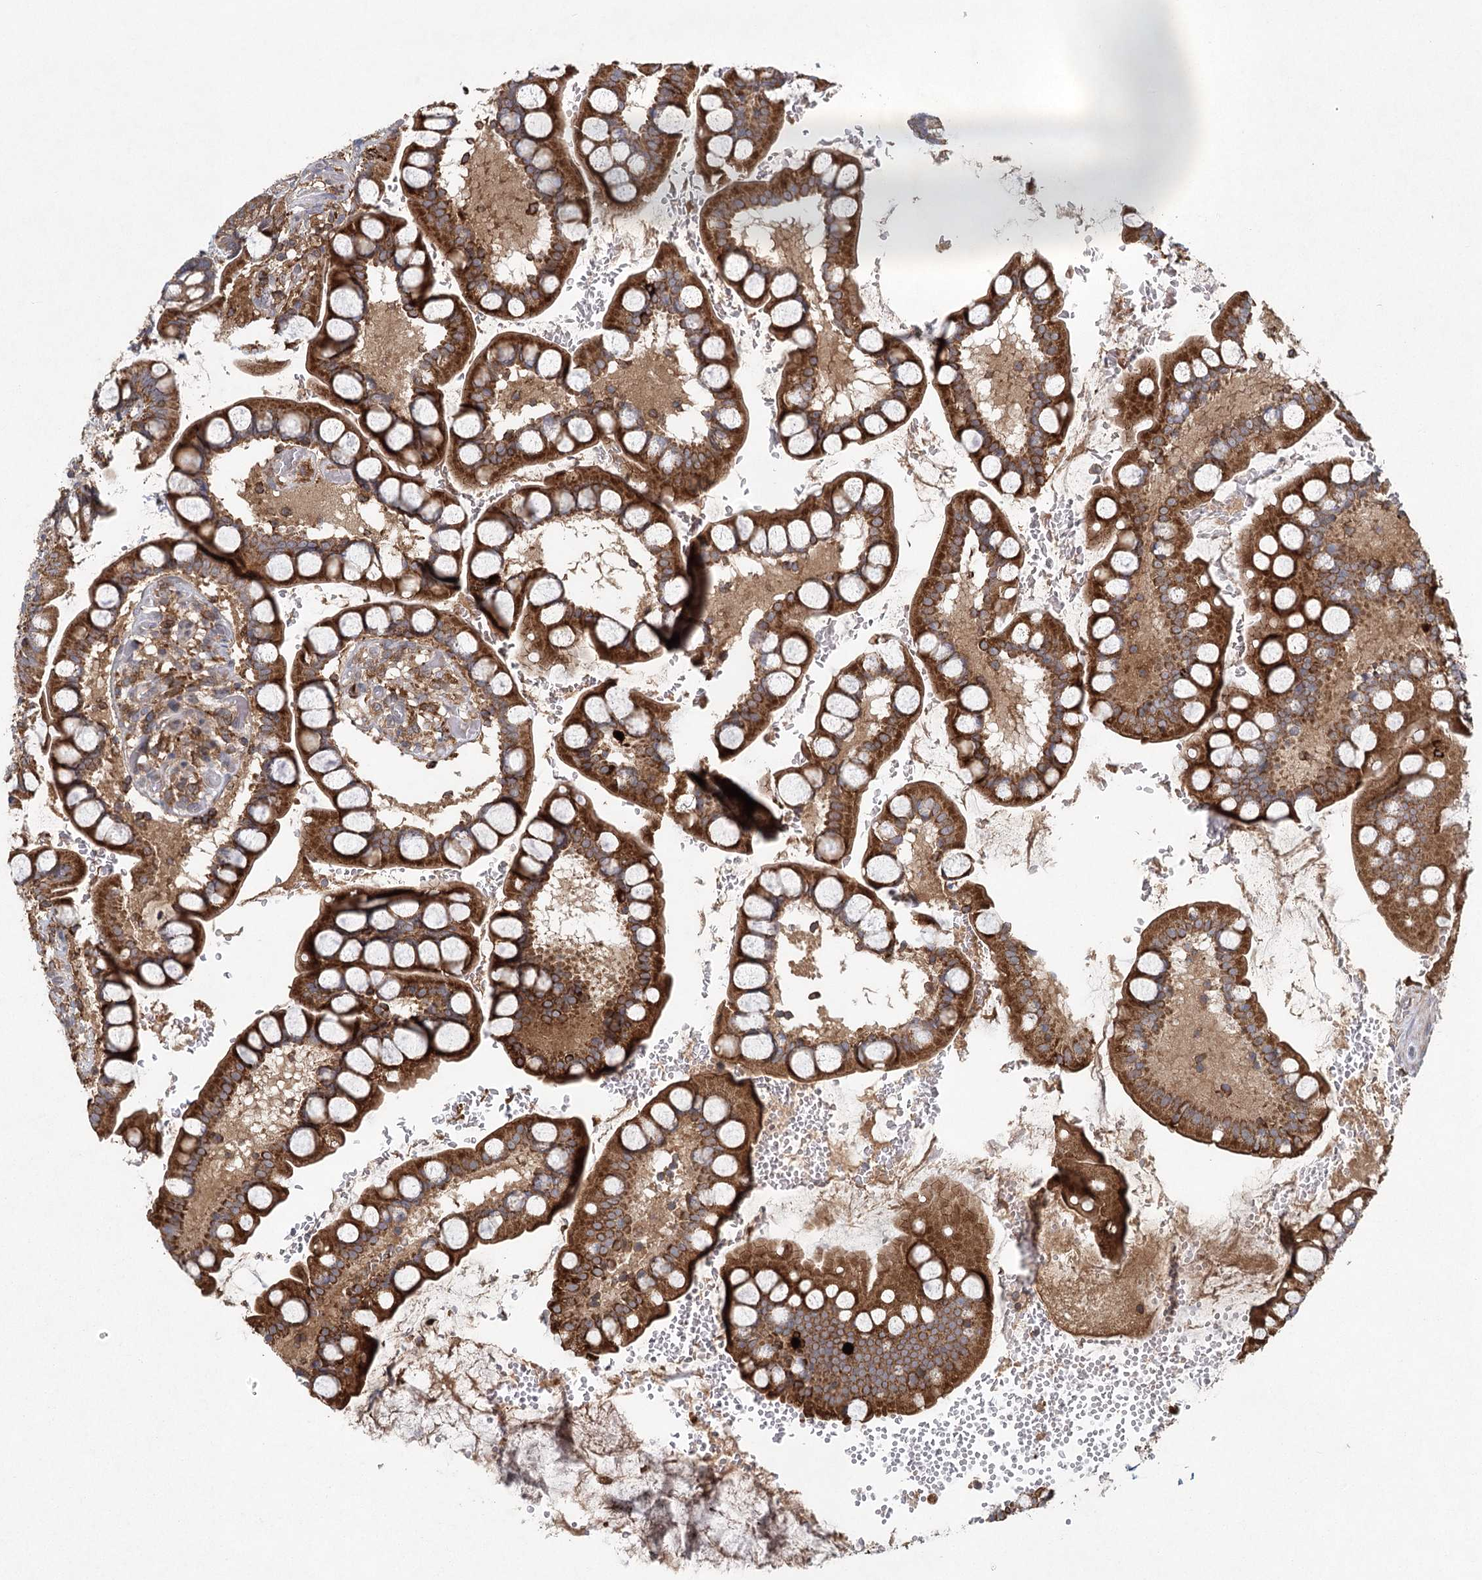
{"staining": {"intensity": "strong", "quantity": ">75%", "location": "cytoplasmic/membranous"}, "tissue": "small intestine", "cell_type": "Glandular cells", "image_type": "normal", "snomed": [{"axis": "morphology", "description": "Normal tissue, NOS"}, {"axis": "topography", "description": "Small intestine"}], "caption": "Immunohistochemical staining of benign human small intestine exhibits strong cytoplasmic/membranous protein expression in approximately >75% of glandular cells.", "gene": "PLEKHA7", "patient": {"sex": "male", "age": 52}}